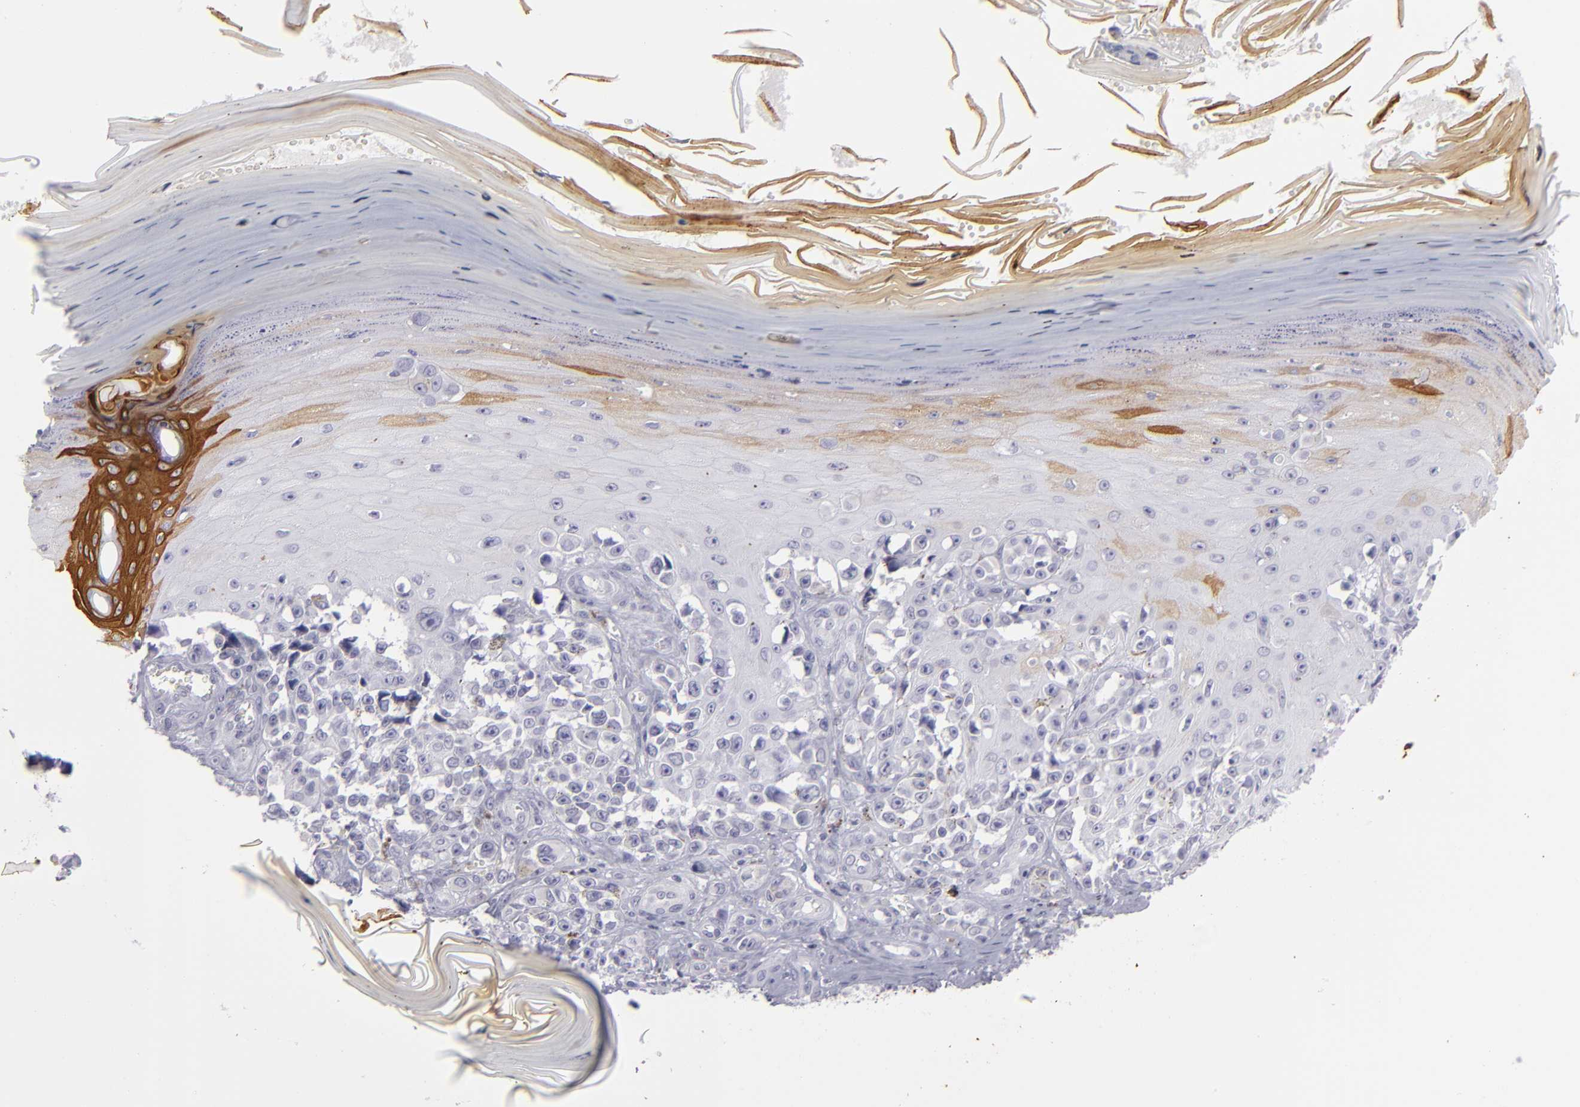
{"staining": {"intensity": "negative", "quantity": "none", "location": "none"}, "tissue": "melanoma", "cell_type": "Tumor cells", "image_type": "cancer", "snomed": [{"axis": "morphology", "description": "Malignant melanoma, NOS"}, {"axis": "topography", "description": "Skin"}], "caption": "High power microscopy image of an IHC histopathology image of melanoma, revealing no significant expression in tumor cells.", "gene": "KRT1", "patient": {"sex": "female", "age": 82}}